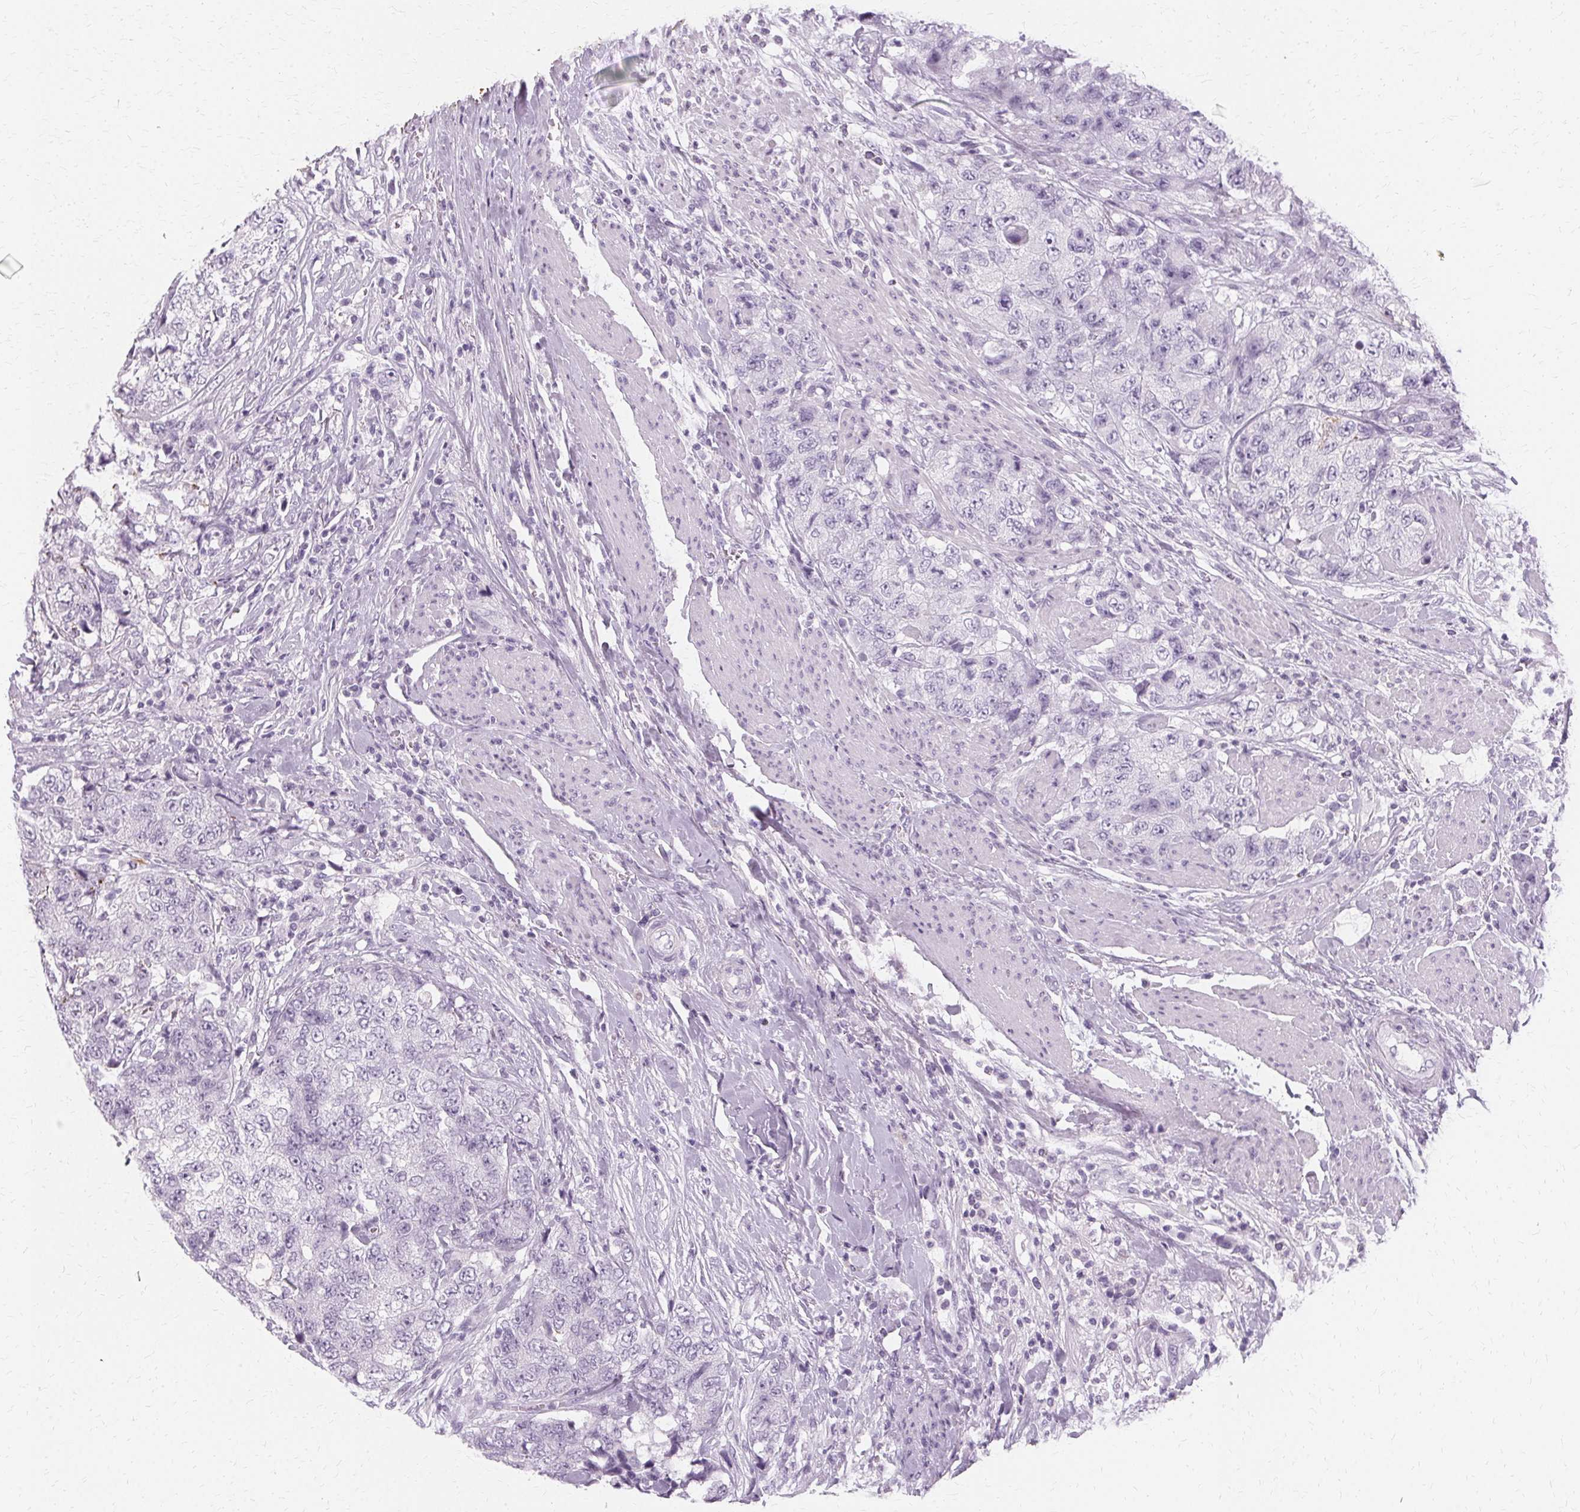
{"staining": {"intensity": "strong", "quantity": "<25%", "location": "cytoplasmic/membranous"}, "tissue": "urothelial cancer", "cell_type": "Tumor cells", "image_type": "cancer", "snomed": [{"axis": "morphology", "description": "Urothelial carcinoma, High grade"}, {"axis": "topography", "description": "Urinary bladder"}], "caption": "High-magnification brightfield microscopy of urothelial cancer stained with DAB (3,3'-diaminobenzidine) (brown) and counterstained with hematoxylin (blue). tumor cells exhibit strong cytoplasmic/membranous staining is identified in approximately<25% of cells.", "gene": "KRT6C", "patient": {"sex": "female", "age": 78}}